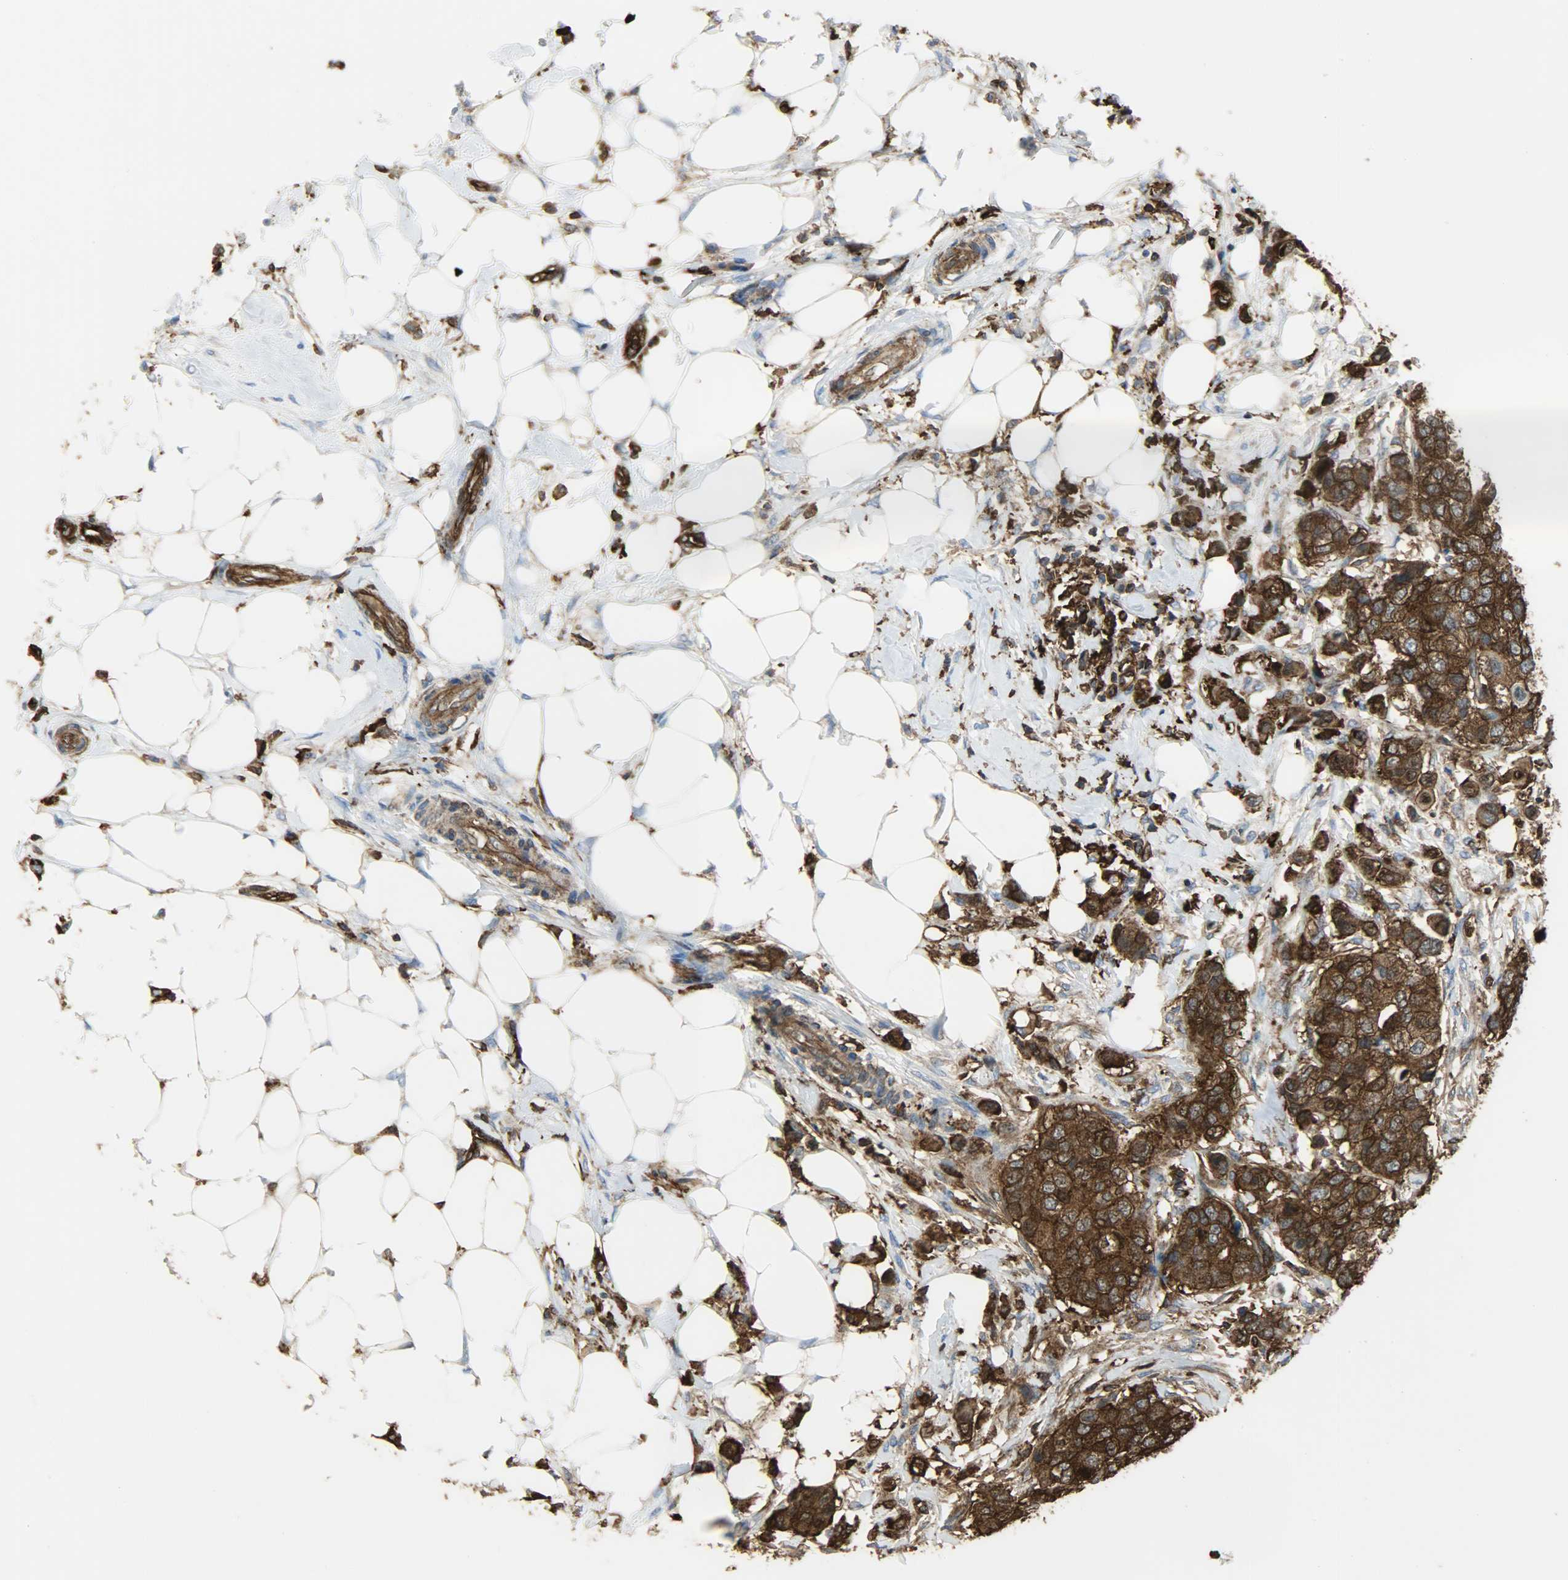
{"staining": {"intensity": "strong", "quantity": ">75%", "location": "cytoplasmic/membranous"}, "tissue": "breast cancer", "cell_type": "Tumor cells", "image_type": "cancer", "snomed": [{"axis": "morphology", "description": "Normal tissue, NOS"}, {"axis": "morphology", "description": "Duct carcinoma"}, {"axis": "topography", "description": "Breast"}], "caption": "Brown immunohistochemical staining in breast cancer (infiltrating ductal carcinoma) shows strong cytoplasmic/membranous expression in about >75% of tumor cells.", "gene": "VASP", "patient": {"sex": "female", "age": 49}}